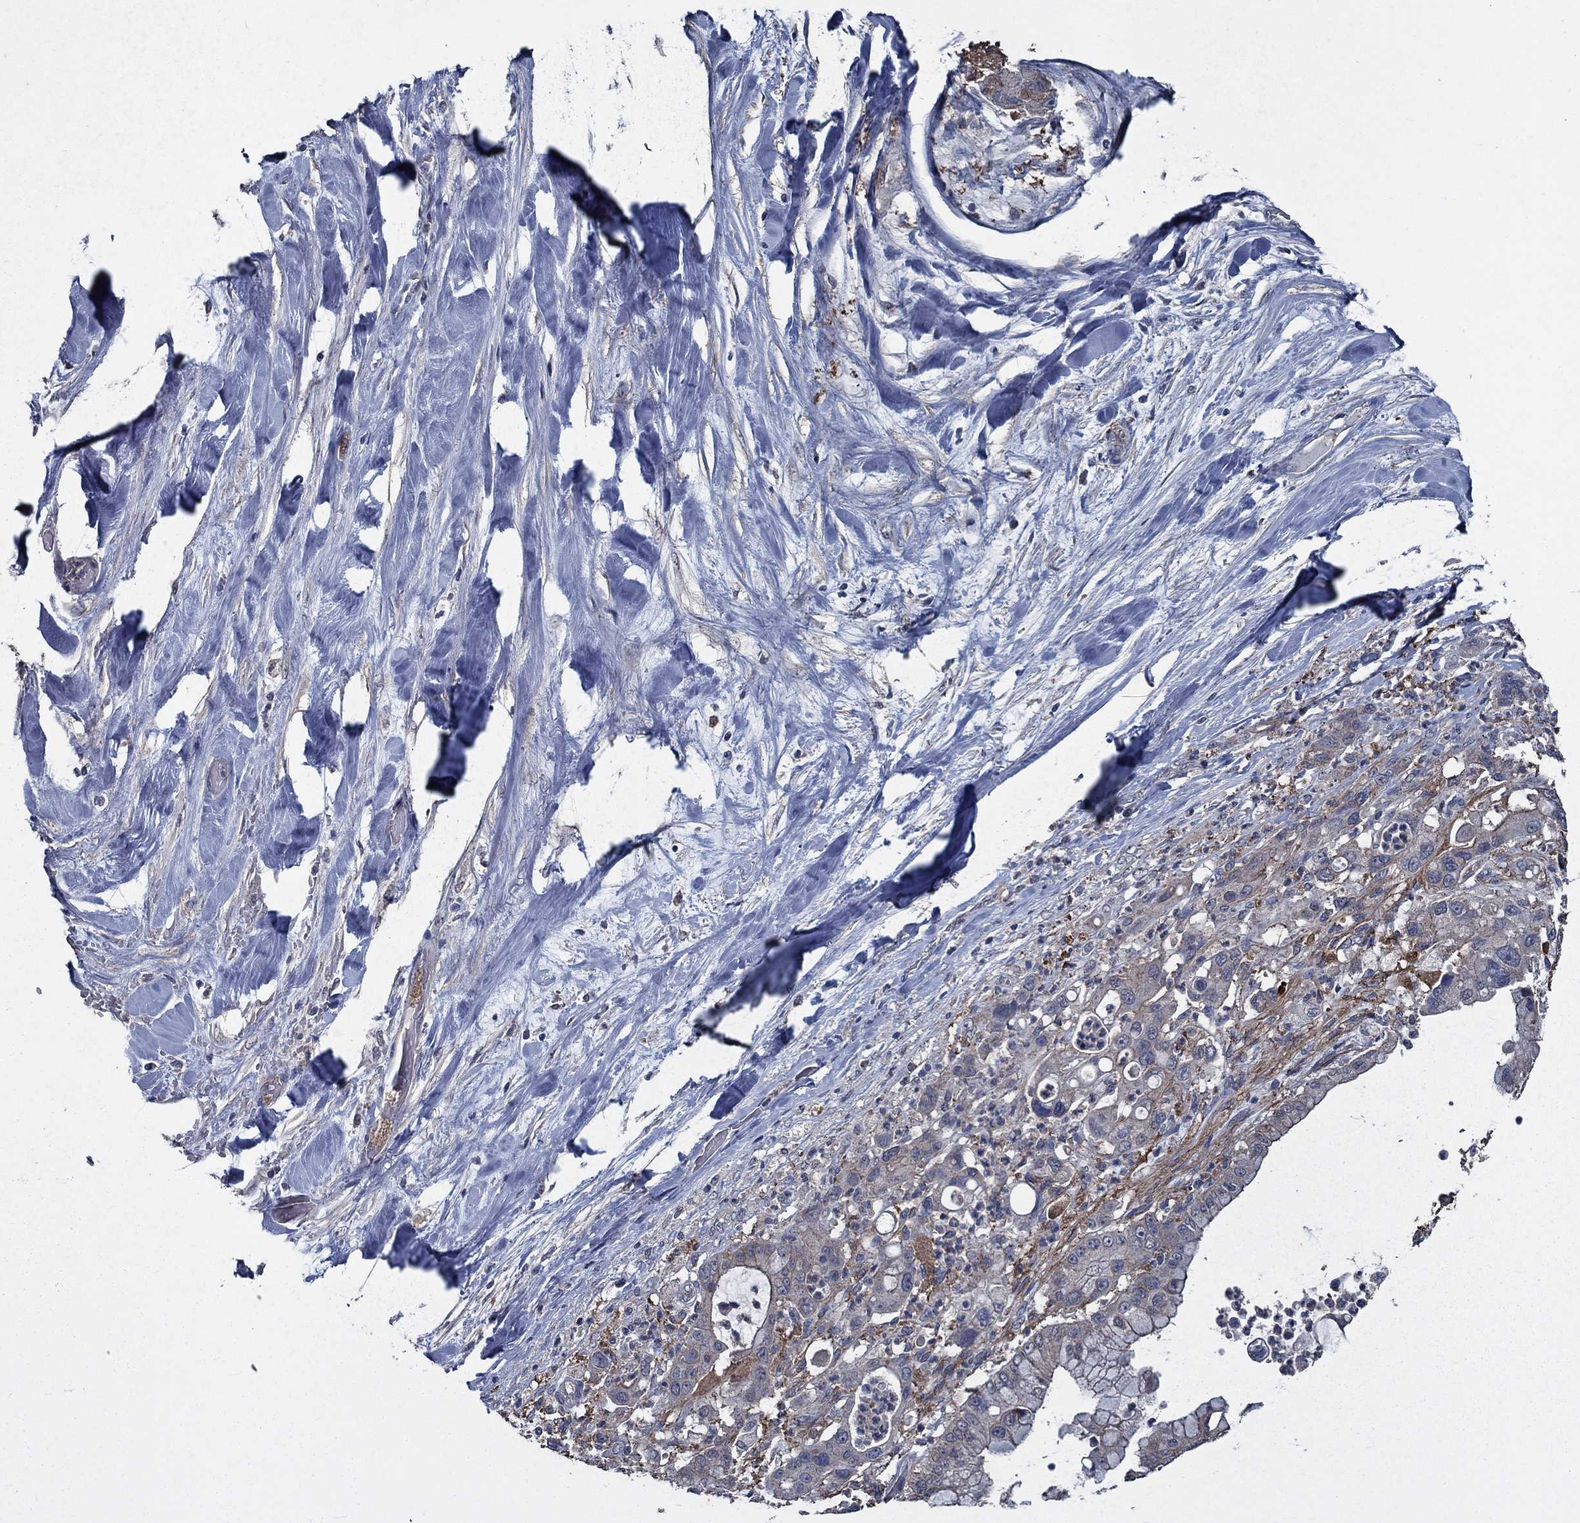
{"staining": {"intensity": "weak", "quantity": "<25%", "location": "cytoplasmic/membranous"}, "tissue": "liver cancer", "cell_type": "Tumor cells", "image_type": "cancer", "snomed": [{"axis": "morphology", "description": "Cholangiocarcinoma"}, {"axis": "topography", "description": "Liver"}], "caption": "Cholangiocarcinoma (liver) was stained to show a protein in brown. There is no significant positivity in tumor cells.", "gene": "SLC44A1", "patient": {"sex": "female", "age": 54}}